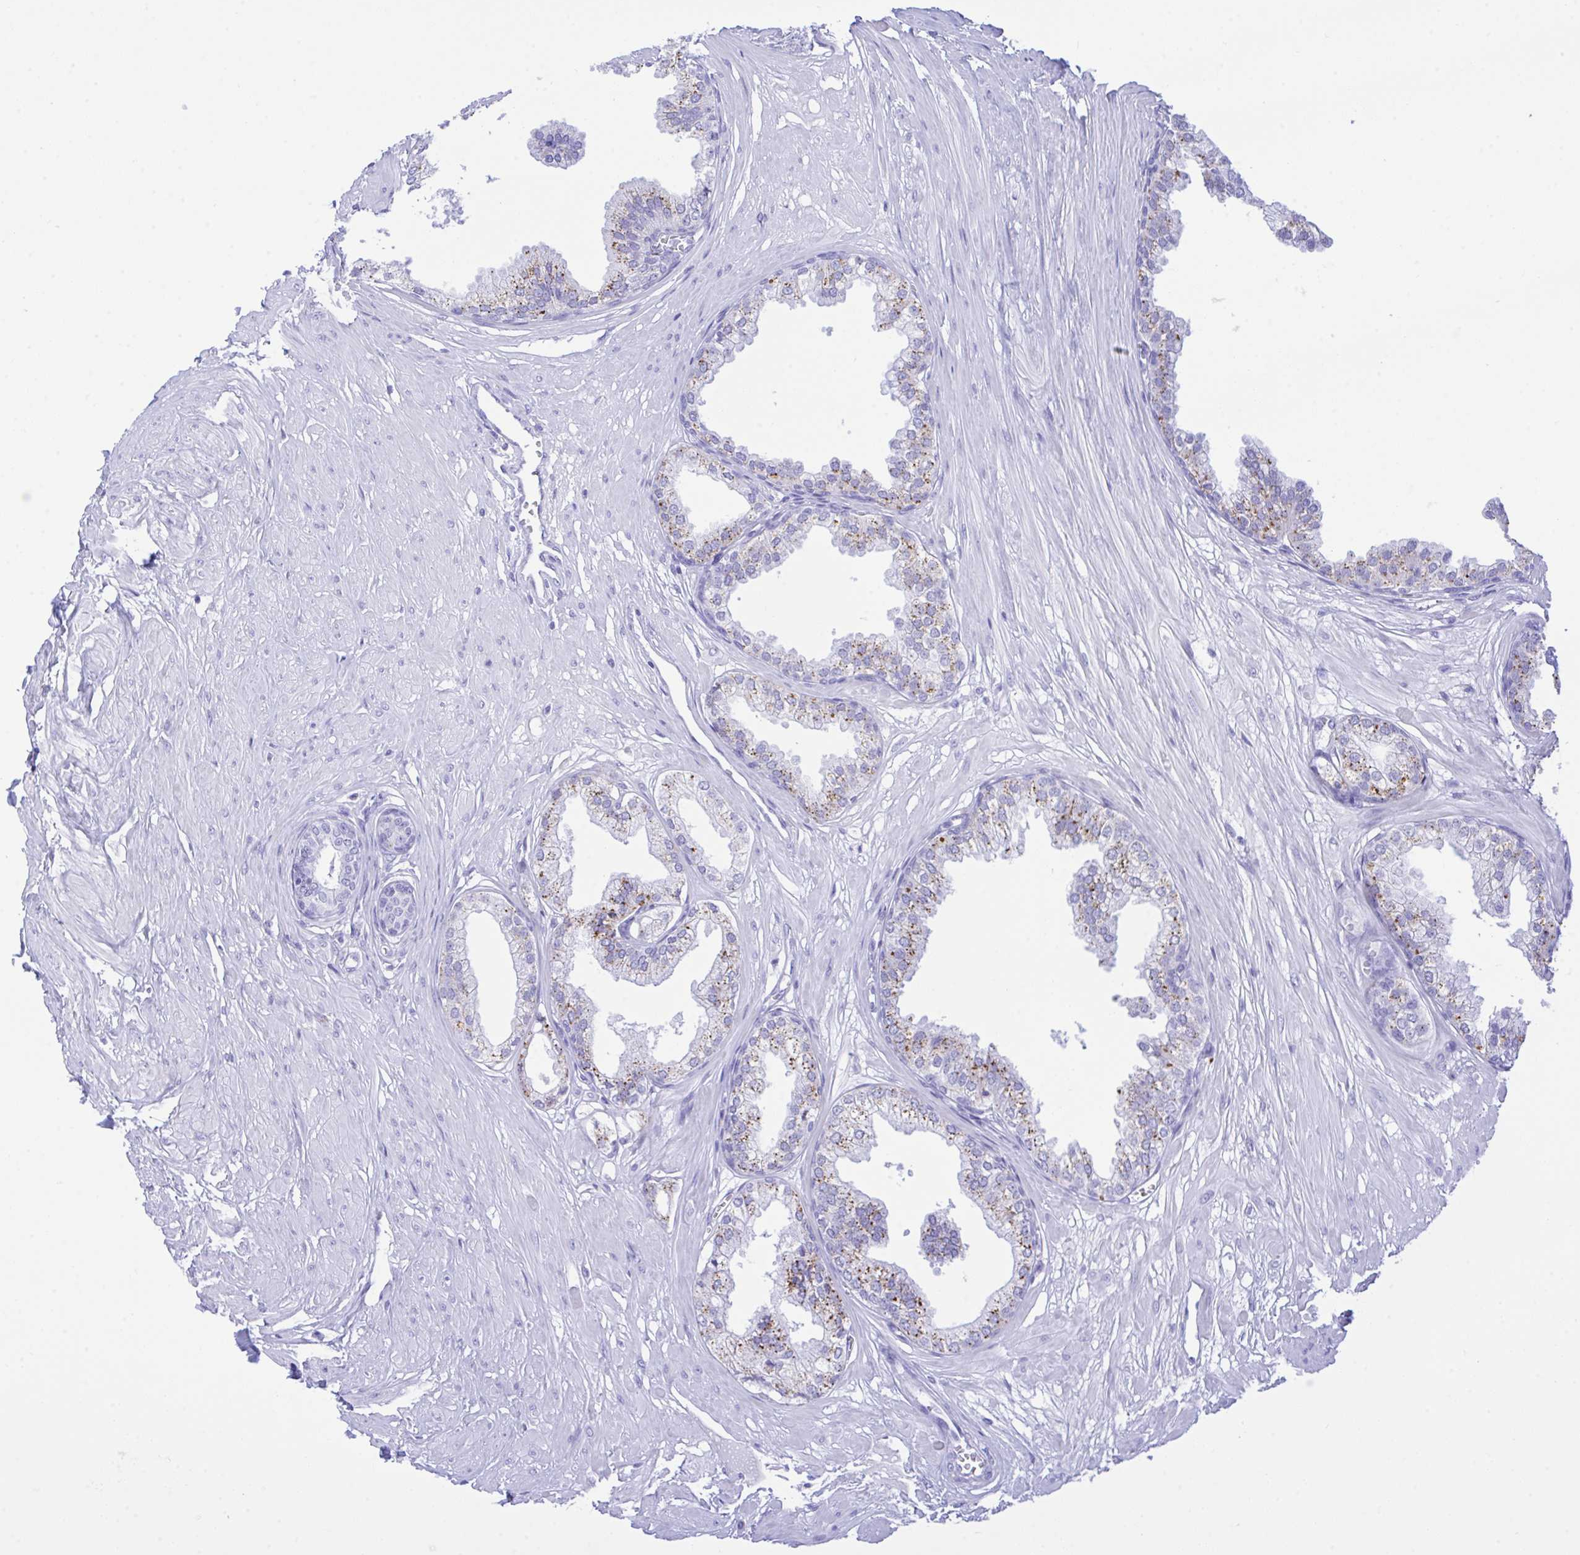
{"staining": {"intensity": "moderate", "quantity": "25%-75%", "location": "cytoplasmic/membranous"}, "tissue": "prostate", "cell_type": "Glandular cells", "image_type": "normal", "snomed": [{"axis": "morphology", "description": "Normal tissue, NOS"}, {"axis": "topography", "description": "Prostate"}, {"axis": "topography", "description": "Peripheral nerve tissue"}], "caption": "Prostate stained with DAB (3,3'-diaminobenzidine) immunohistochemistry shows medium levels of moderate cytoplasmic/membranous positivity in about 25%-75% of glandular cells. Immunohistochemistry (ihc) stains the protein in brown and the nuclei are stained blue.", "gene": "SELENOV", "patient": {"sex": "male", "age": 55}}